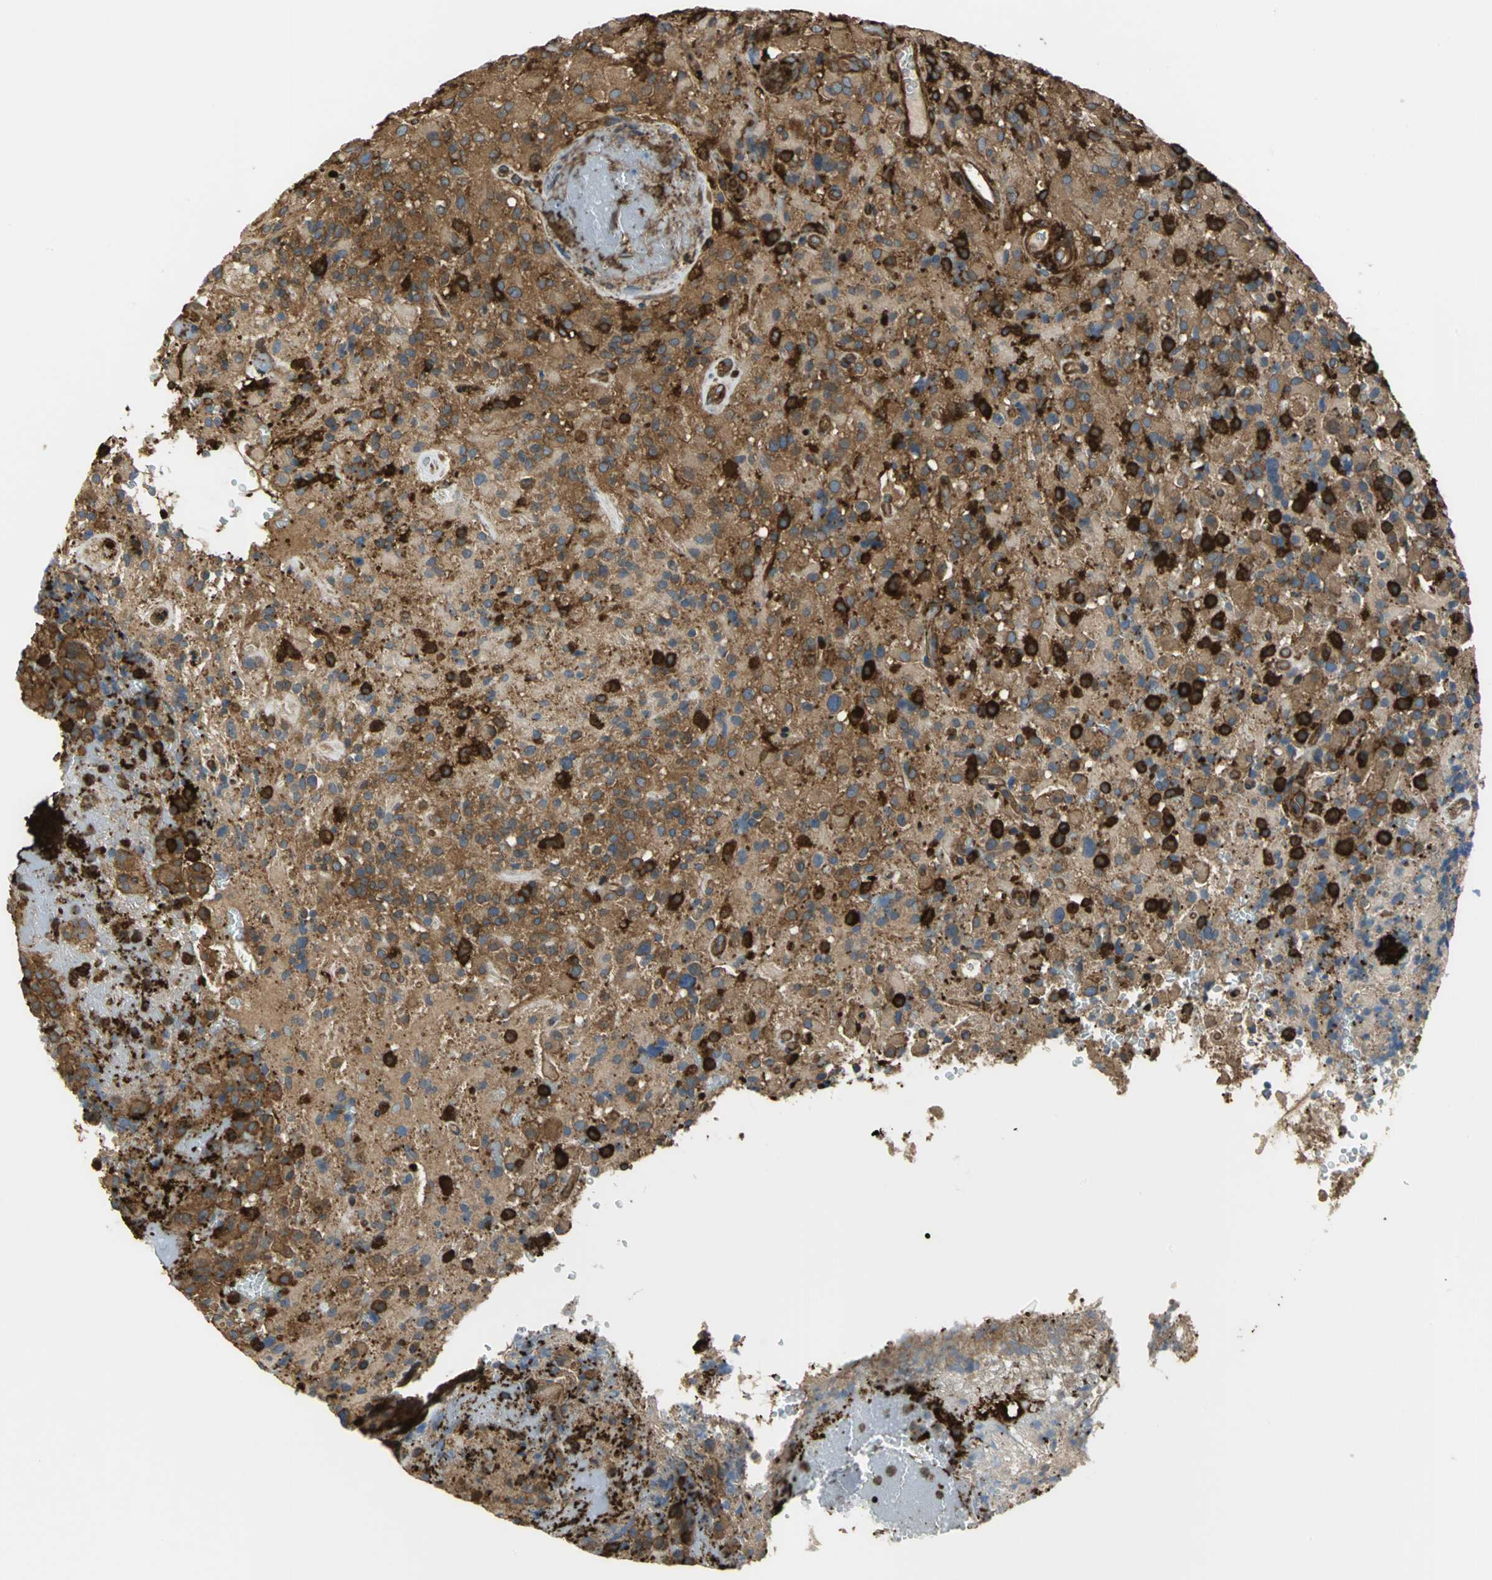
{"staining": {"intensity": "strong", "quantity": ">75%", "location": "cytoplasmic/membranous"}, "tissue": "glioma", "cell_type": "Tumor cells", "image_type": "cancer", "snomed": [{"axis": "morphology", "description": "Glioma, malignant, High grade"}, {"axis": "topography", "description": "Brain"}], "caption": "Immunohistochemistry (IHC) of human malignant glioma (high-grade) reveals high levels of strong cytoplasmic/membranous expression in about >75% of tumor cells.", "gene": "TLN1", "patient": {"sex": "male", "age": 71}}